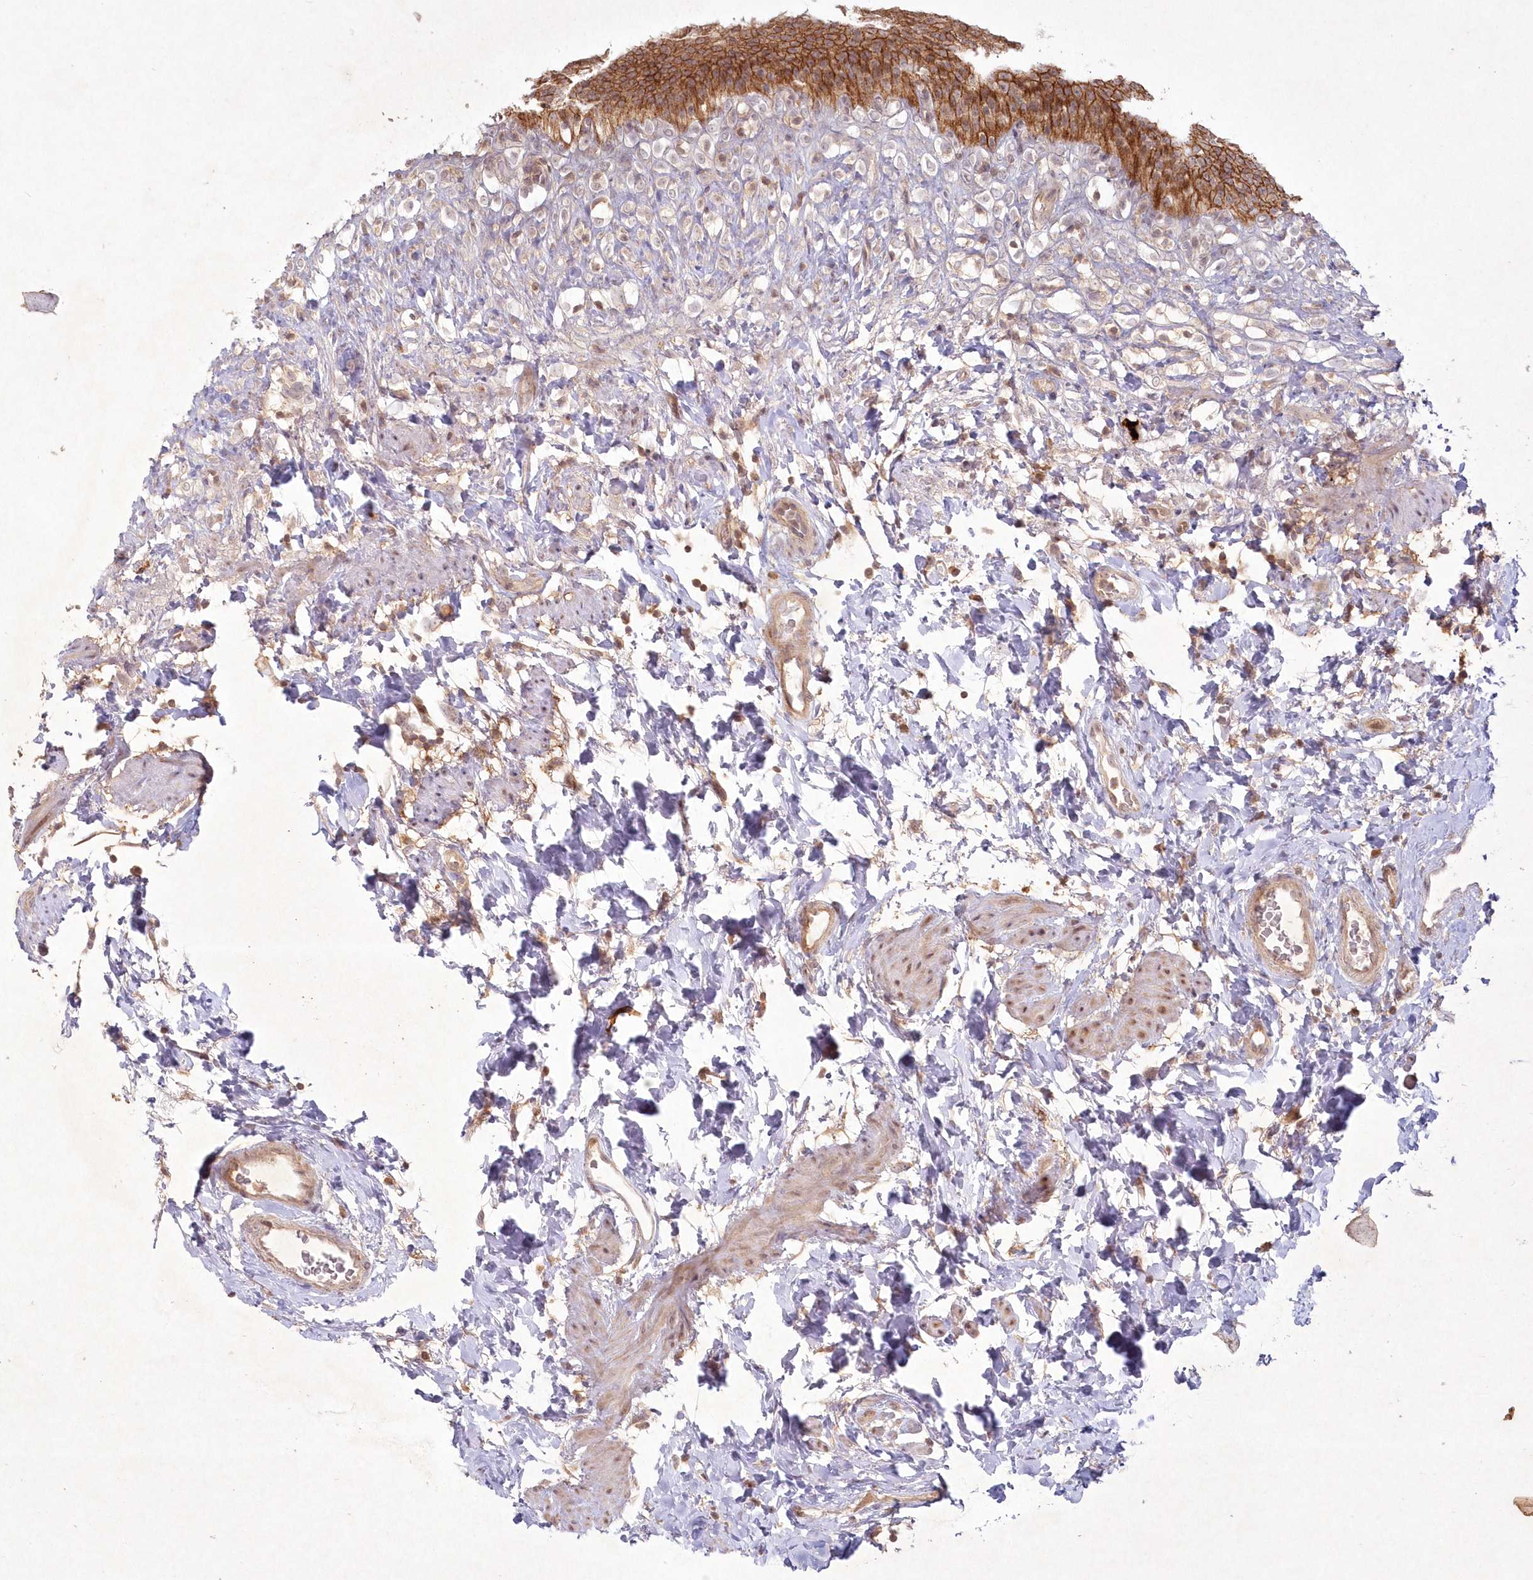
{"staining": {"intensity": "strong", "quantity": ">75%", "location": "cytoplasmic/membranous"}, "tissue": "urinary bladder", "cell_type": "Urothelial cells", "image_type": "normal", "snomed": [{"axis": "morphology", "description": "Normal tissue, NOS"}, {"axis": "topography", "description": "Urinary bladder"}], "caption": "Brown immunohistochemical staining in normal human urinary bladder exhibits strong cytoplasmic/membranous positivity in approximately >75% of urothelial cells.", "gene": "TOGARAM2", "patient": {"sex": "female", "age": 79}}